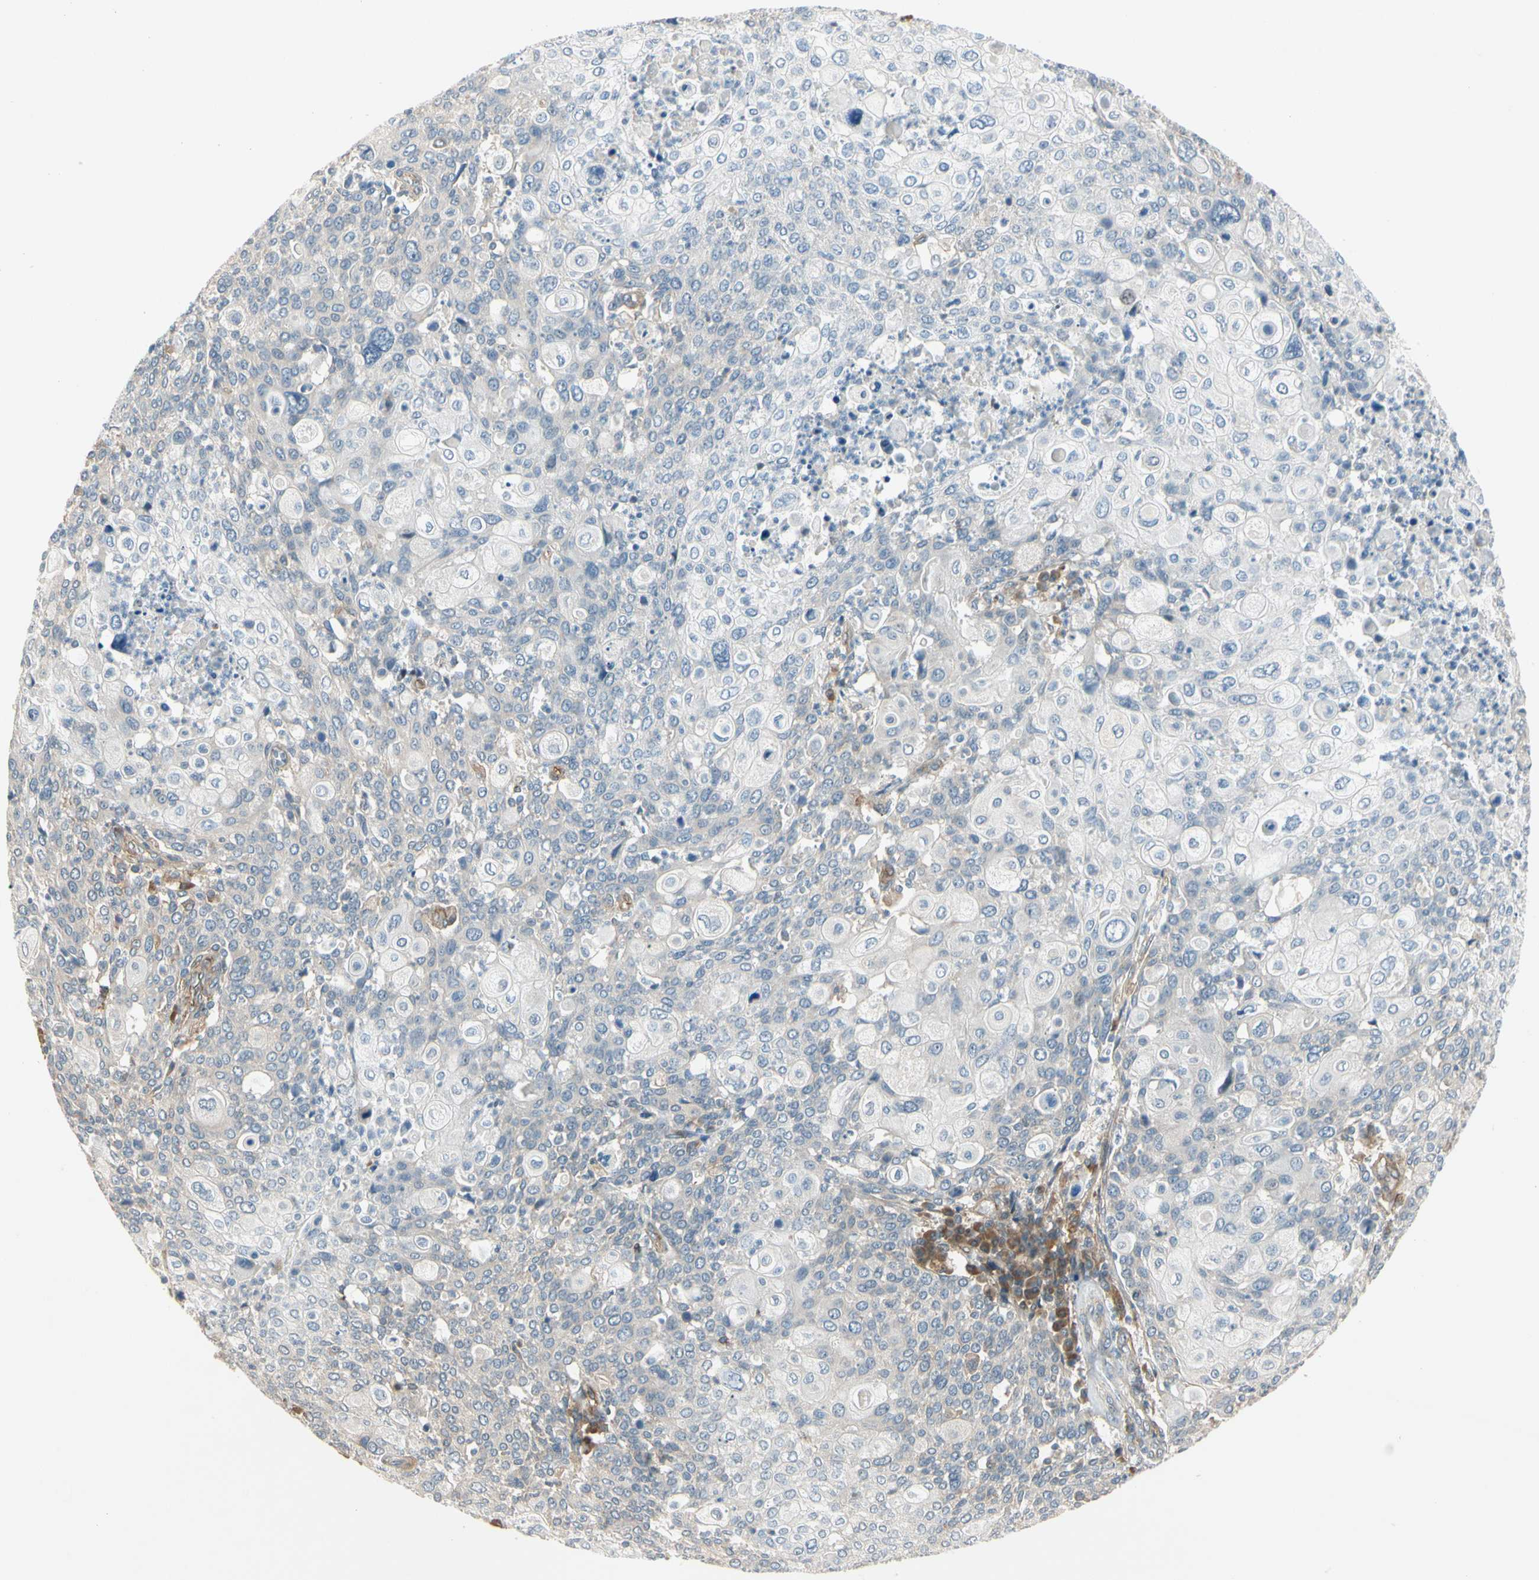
{"staining": {"intensity": "weak", "quantity": ">75%", "location": "cytoplasmic/membranous"}, "tissue": "cervical cancer", "cell_type": "Tumor cells", "image_type": "cancer", "snomed": [{"axis": "morphology", "description": "Squamous cell carcinoma, NOS"}, {"axis": "topography", "description": "Cervix"}], "caption": "Immunohistochemistry (IHC) of squamous cell carcinoma (cervical) shows low levels of weak cytoplasmic/membranous expression in about >75% of tumor cells.", "gene": "F2R", "patient": {"sex": "female", "age": 40}}